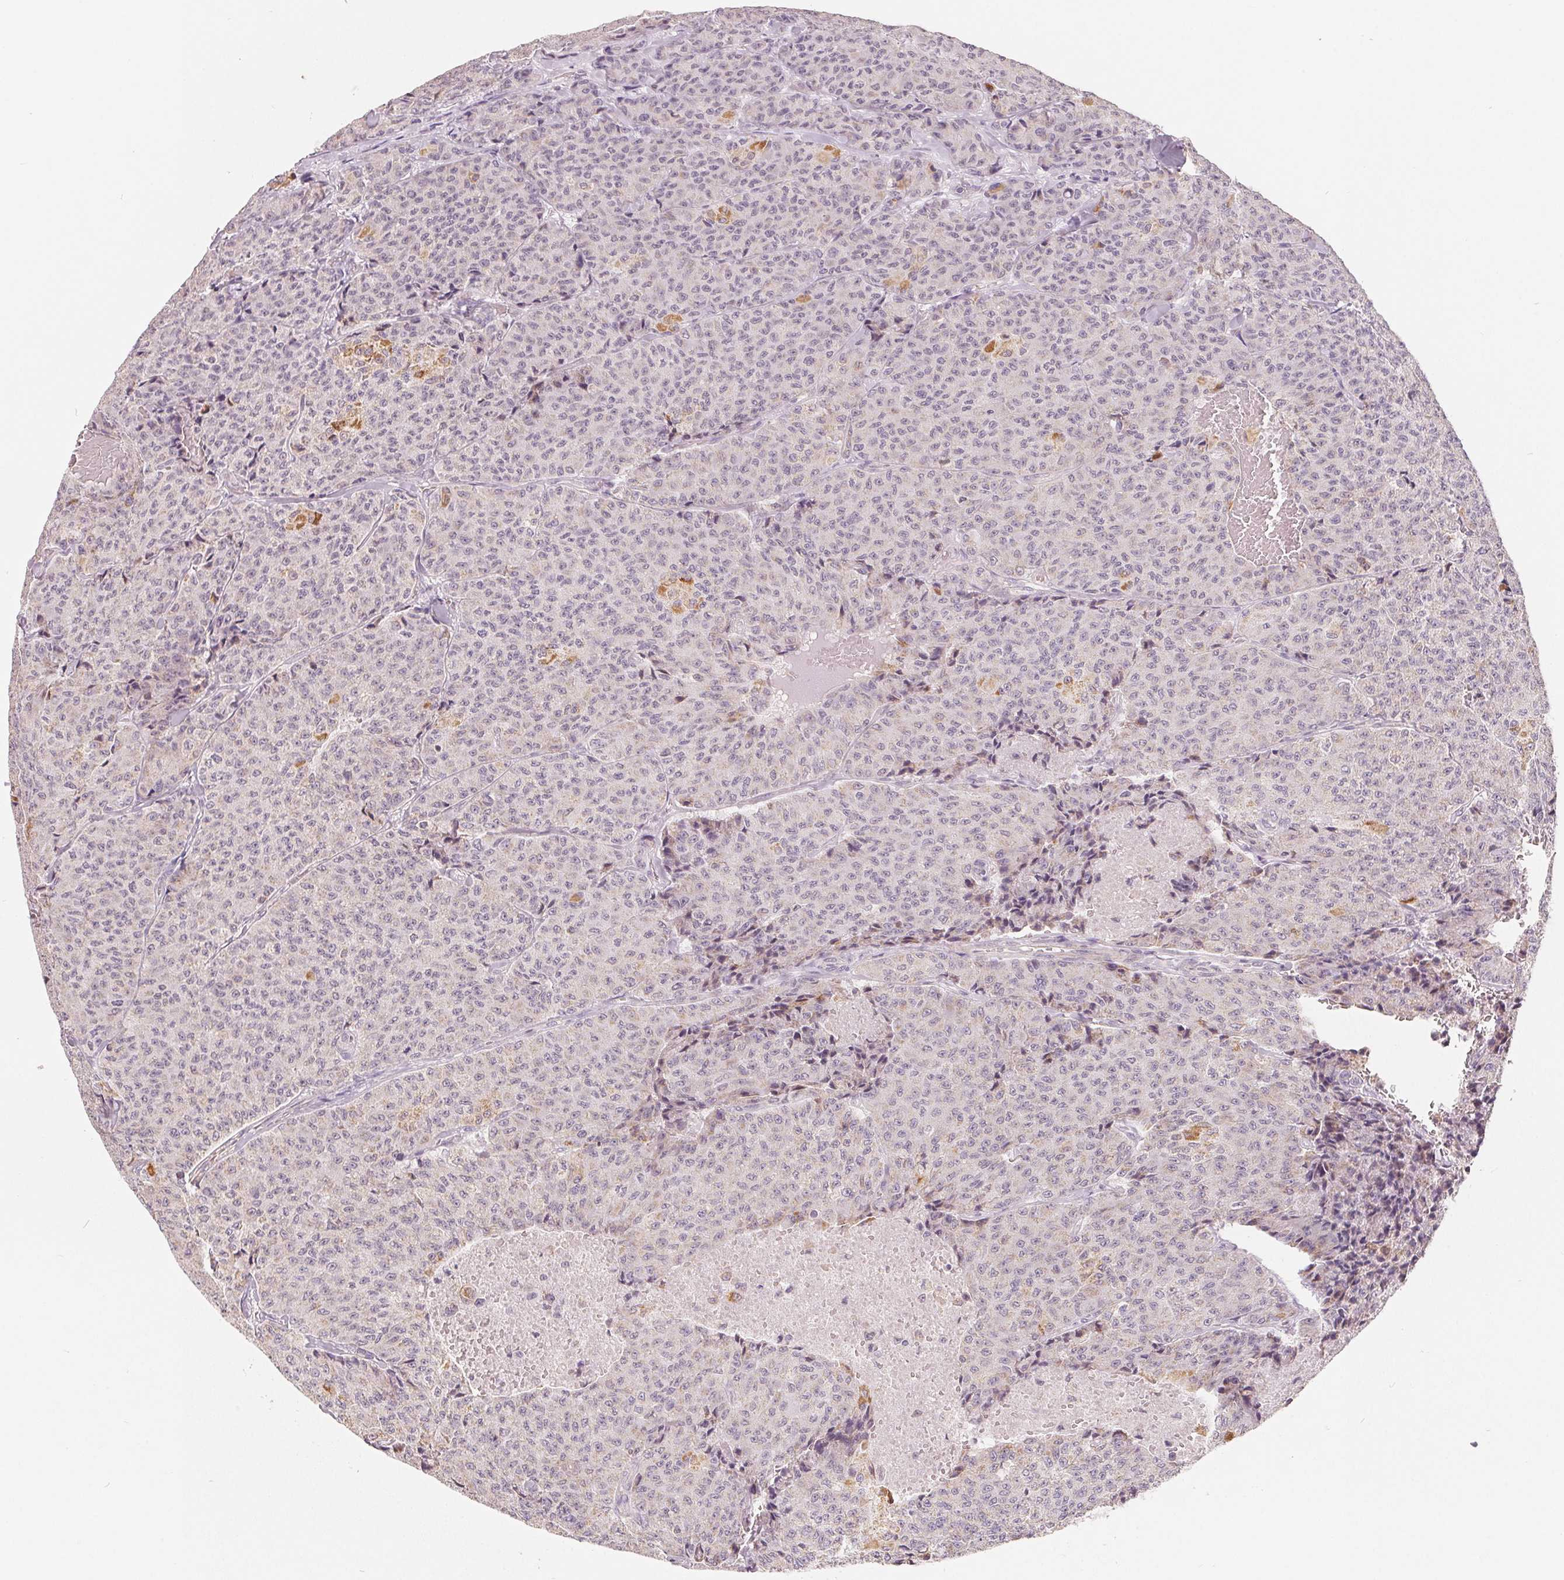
{"staining": {"intensity": "moderate", "quantity": "25%-75%", "location": "cytoplasmic/membranous"}, "tissue": "carcinoid", "cell_type": "Tumor cells", "image_type": "cancer", "snomed": [{"axis": "morphology", "description": "Carcinoid, malignant, NOS"}, {"axis": "topography", "description": "Lung"}], "caption": "Brown immunohistochemical staining in human malignant carcinoid reveals moderate cytoplasmic/membranous expression in about 25%-75% of tumor cells.", "gene": "GHITM", "patient": {"sex": "male", "age": 71}}